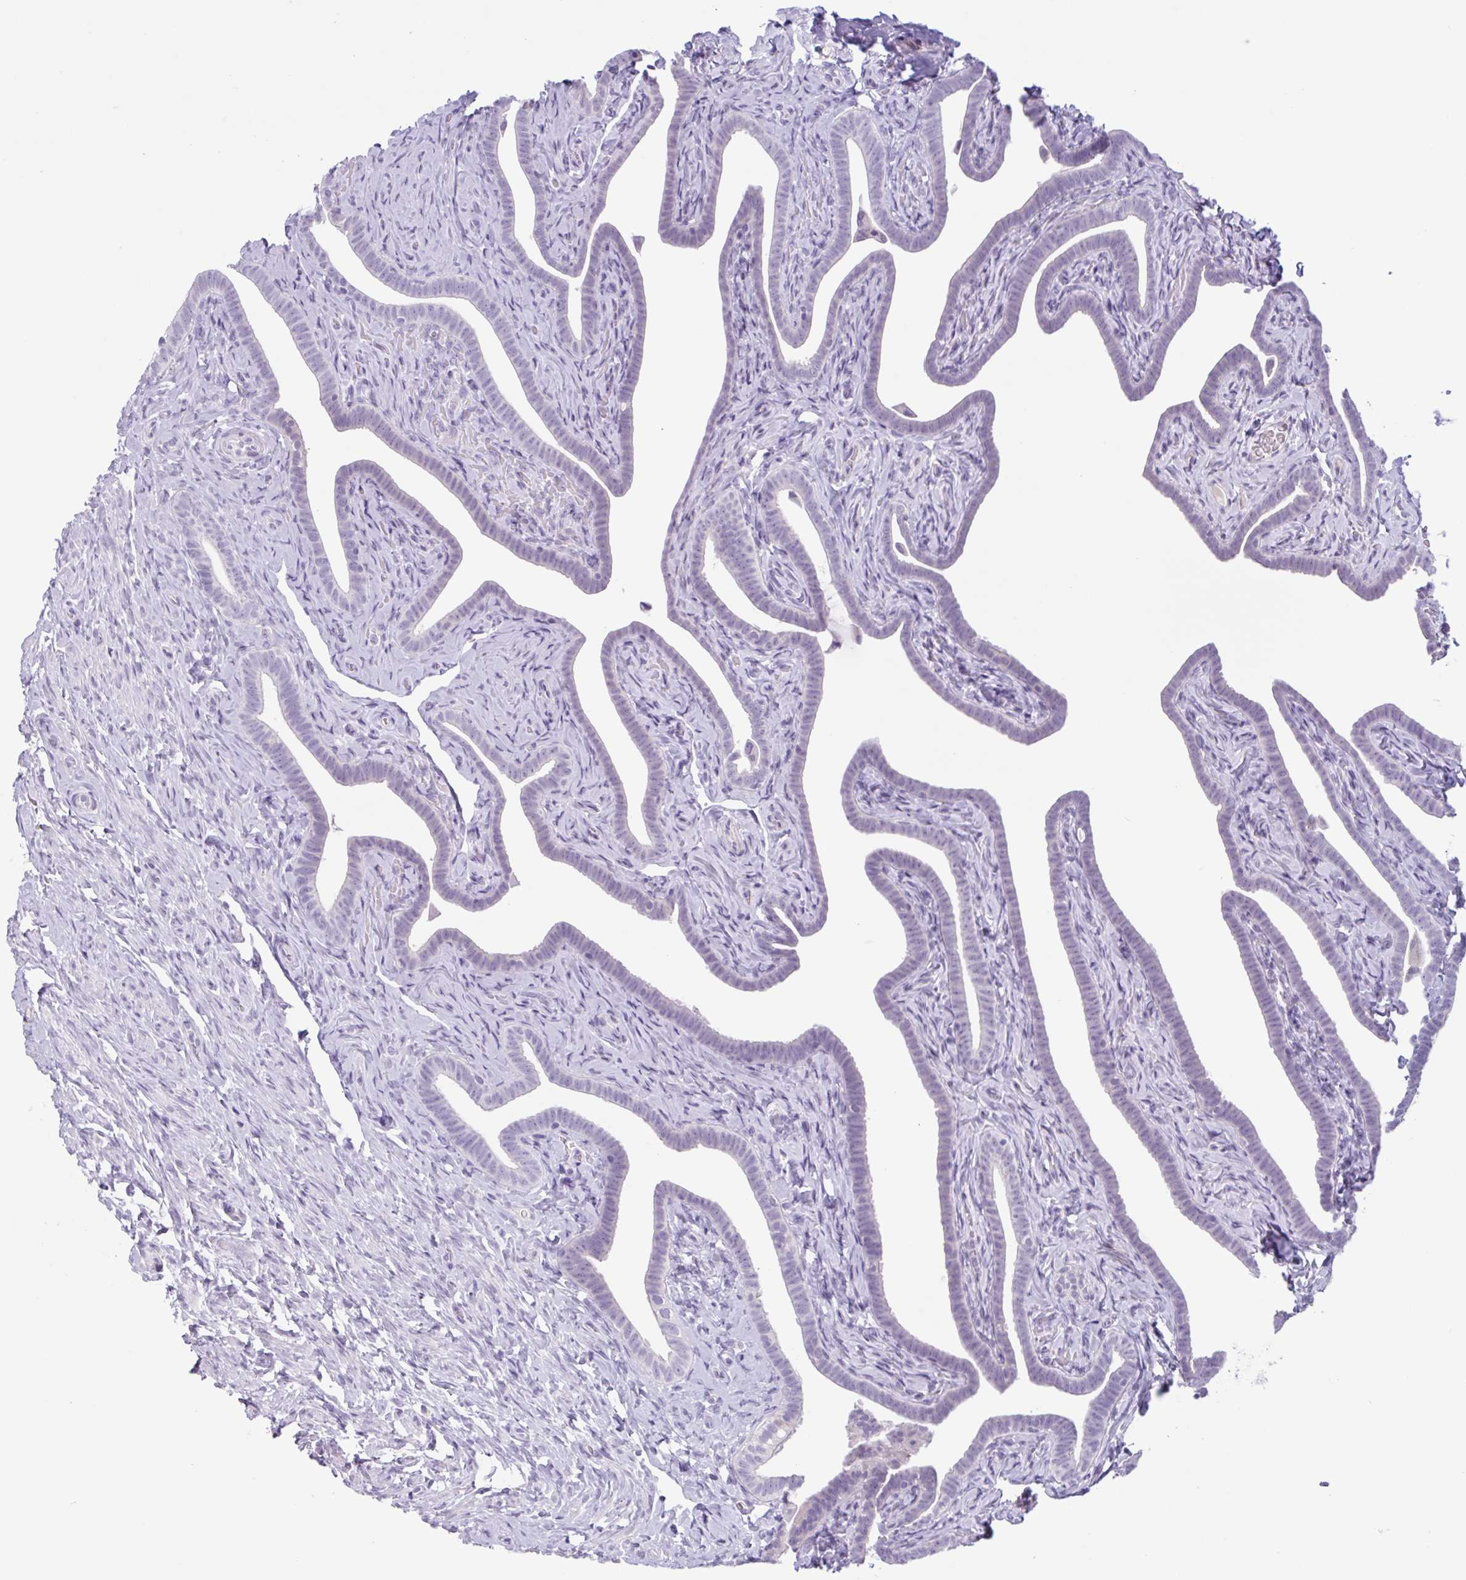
{"staining": {"intensity": "negative", "quantity": "none", "location": "none"}, "tissue": "fallopian tube", "cell_type": "Glandular cells", "image_type": "normal", "snomed": [{"axis": "morphology", "description": "Normal tissue, NOS"}, {"axis": "topography", "description": "Fallopian tube"}], "caption": "Immunohistochemistry (IHC) of normal fallopian tube demonstrates no staining in glandular cells.", "gene": "CTSE", "patient": {"sex": "female", "age": 69}}